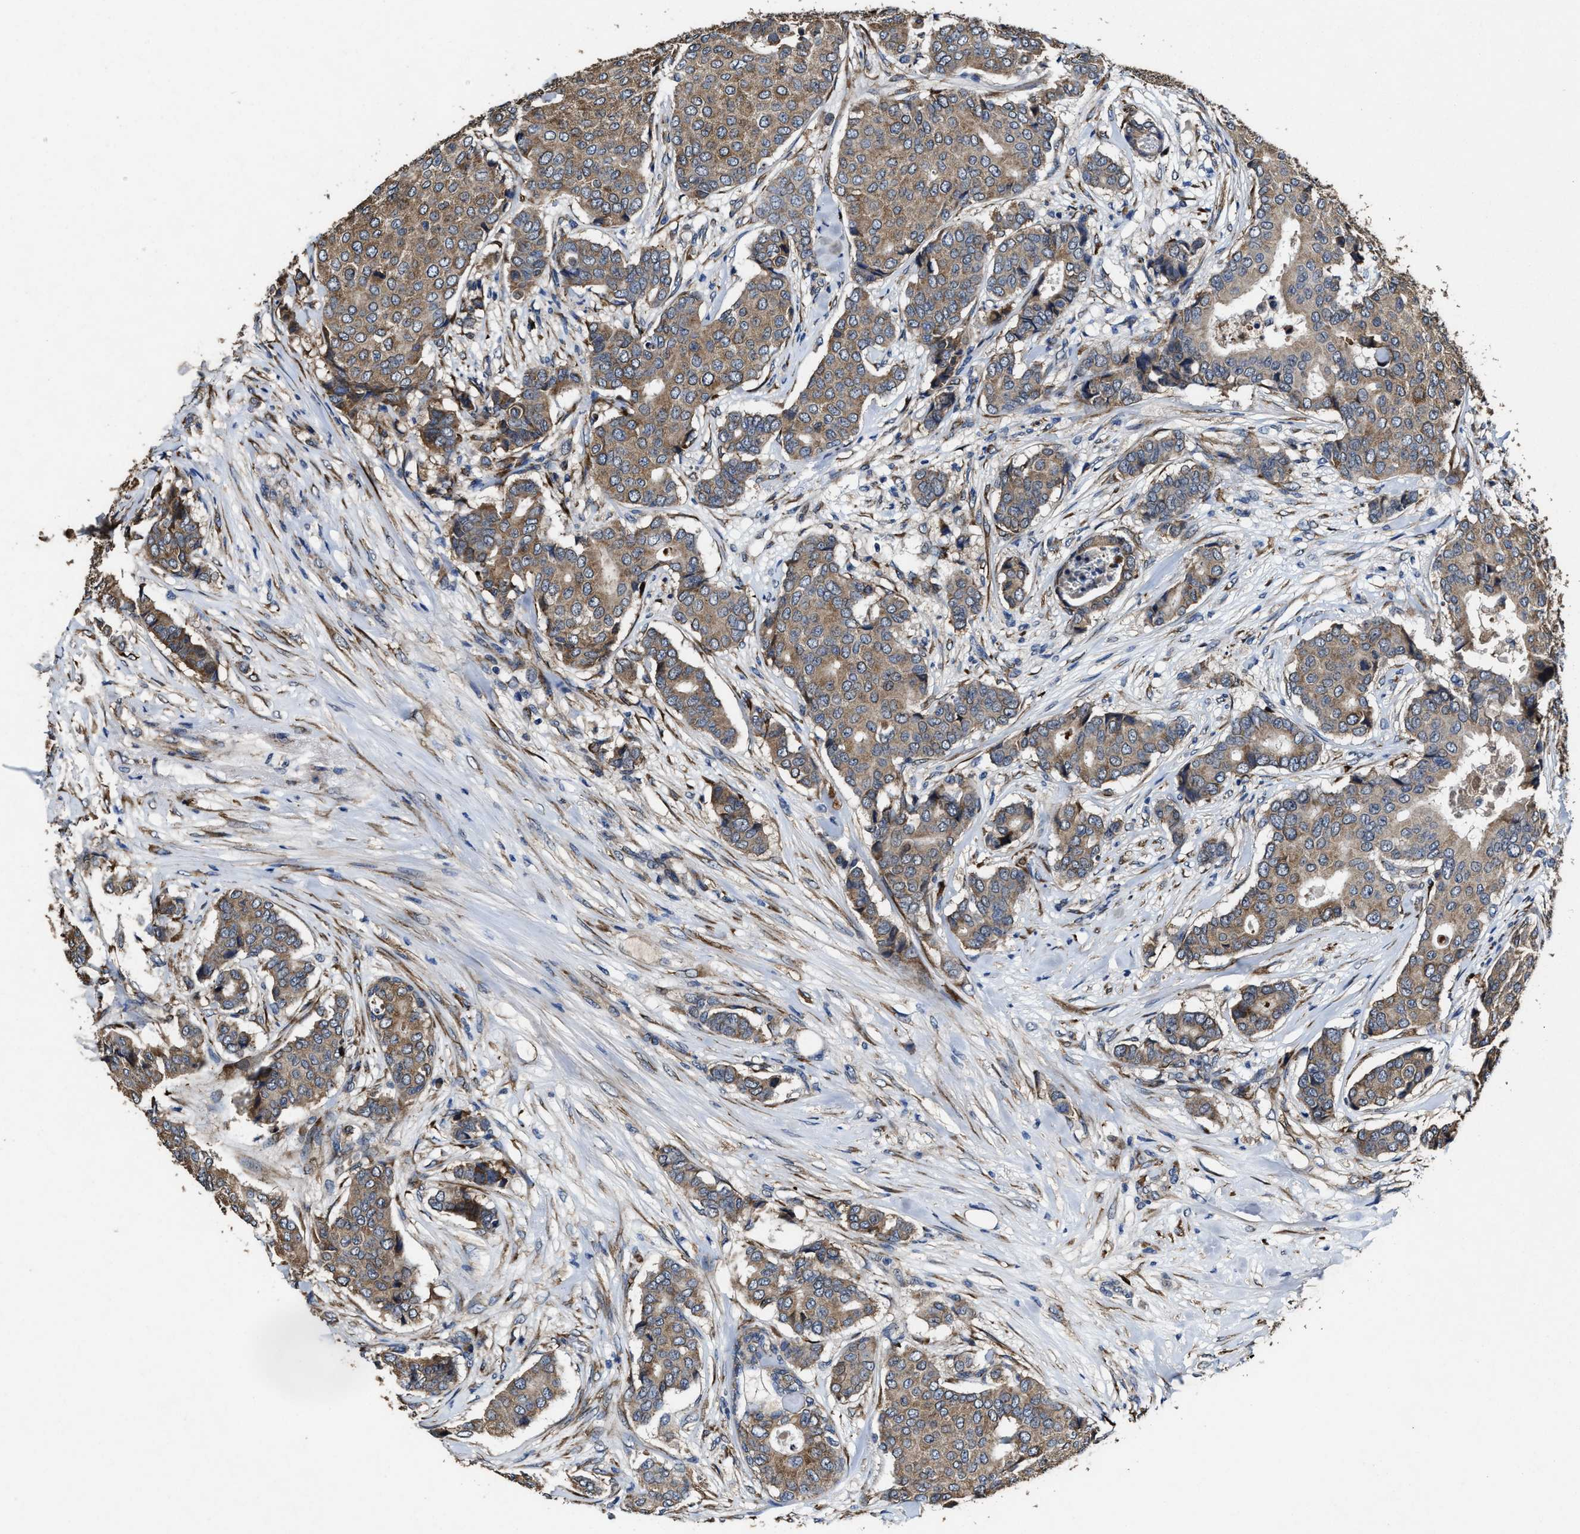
{"staining": {"intensity": "moderate", "quantity": ">75%", "location": "cytoplasmic/membranous"}, "tissue": "breast cancer", "cell_type": "Tumor cells", "image_type": "cancer", "snomed": [{"axis": "morphology", "description": "Duct carcinoma"}, {"axis": "topography", "description": "Breast"}], "caption": "A brown stain highlights moderate cytoplasmic/membranous expression of a protein in breast intraductal carcinoma tumor cells. The staining was performed using DAB to visualize the protein expression in brown, while the nuclei were stained in blue with hematoxylin (Magnification: 20x).", "gene": "IDNK", "patient": {"sex": "female", "age": 75}}